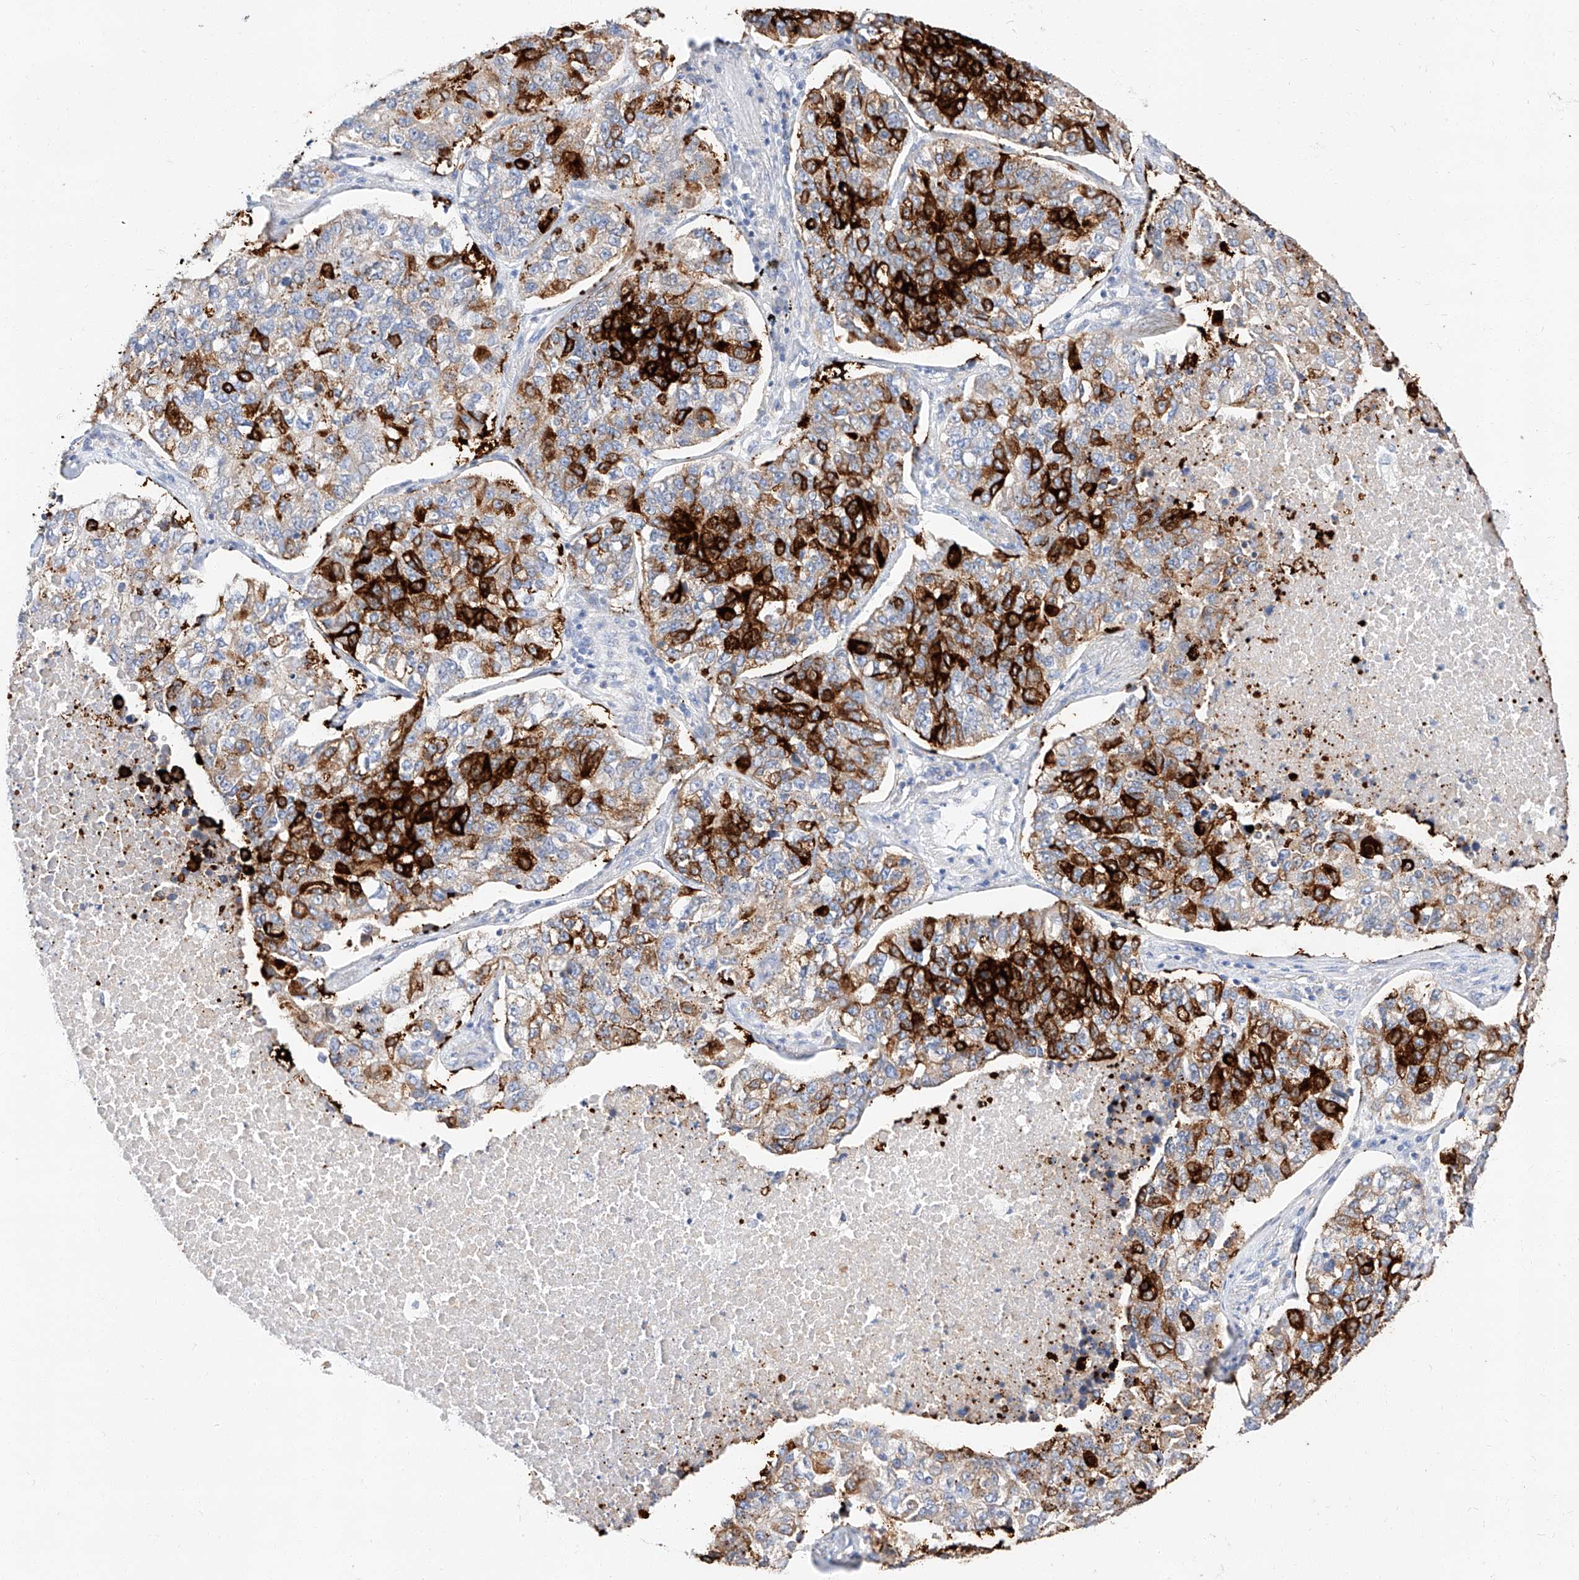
{"staining": {"intensity": "strong", "quantity": "<25%", "location": "cytoplasmic/membranous"}, "tissue": "lung cancer", "cell_type": "Tumor cells", "image_type": "cancer", "snomed": [{"axis": "morphology", "description": "Adenocarcinoma, NOS"}, {"axis": "topography", "description": "Lung"}], "caption": "This photomicrograph displays immunohistochemistry staining of adenocarcinoma (lung), with medium strong cytoplasmic/membranous staining in about <25% of tumor cells.", "gene": "GLMN", "patient": {"sex": "male", "age": 49}}